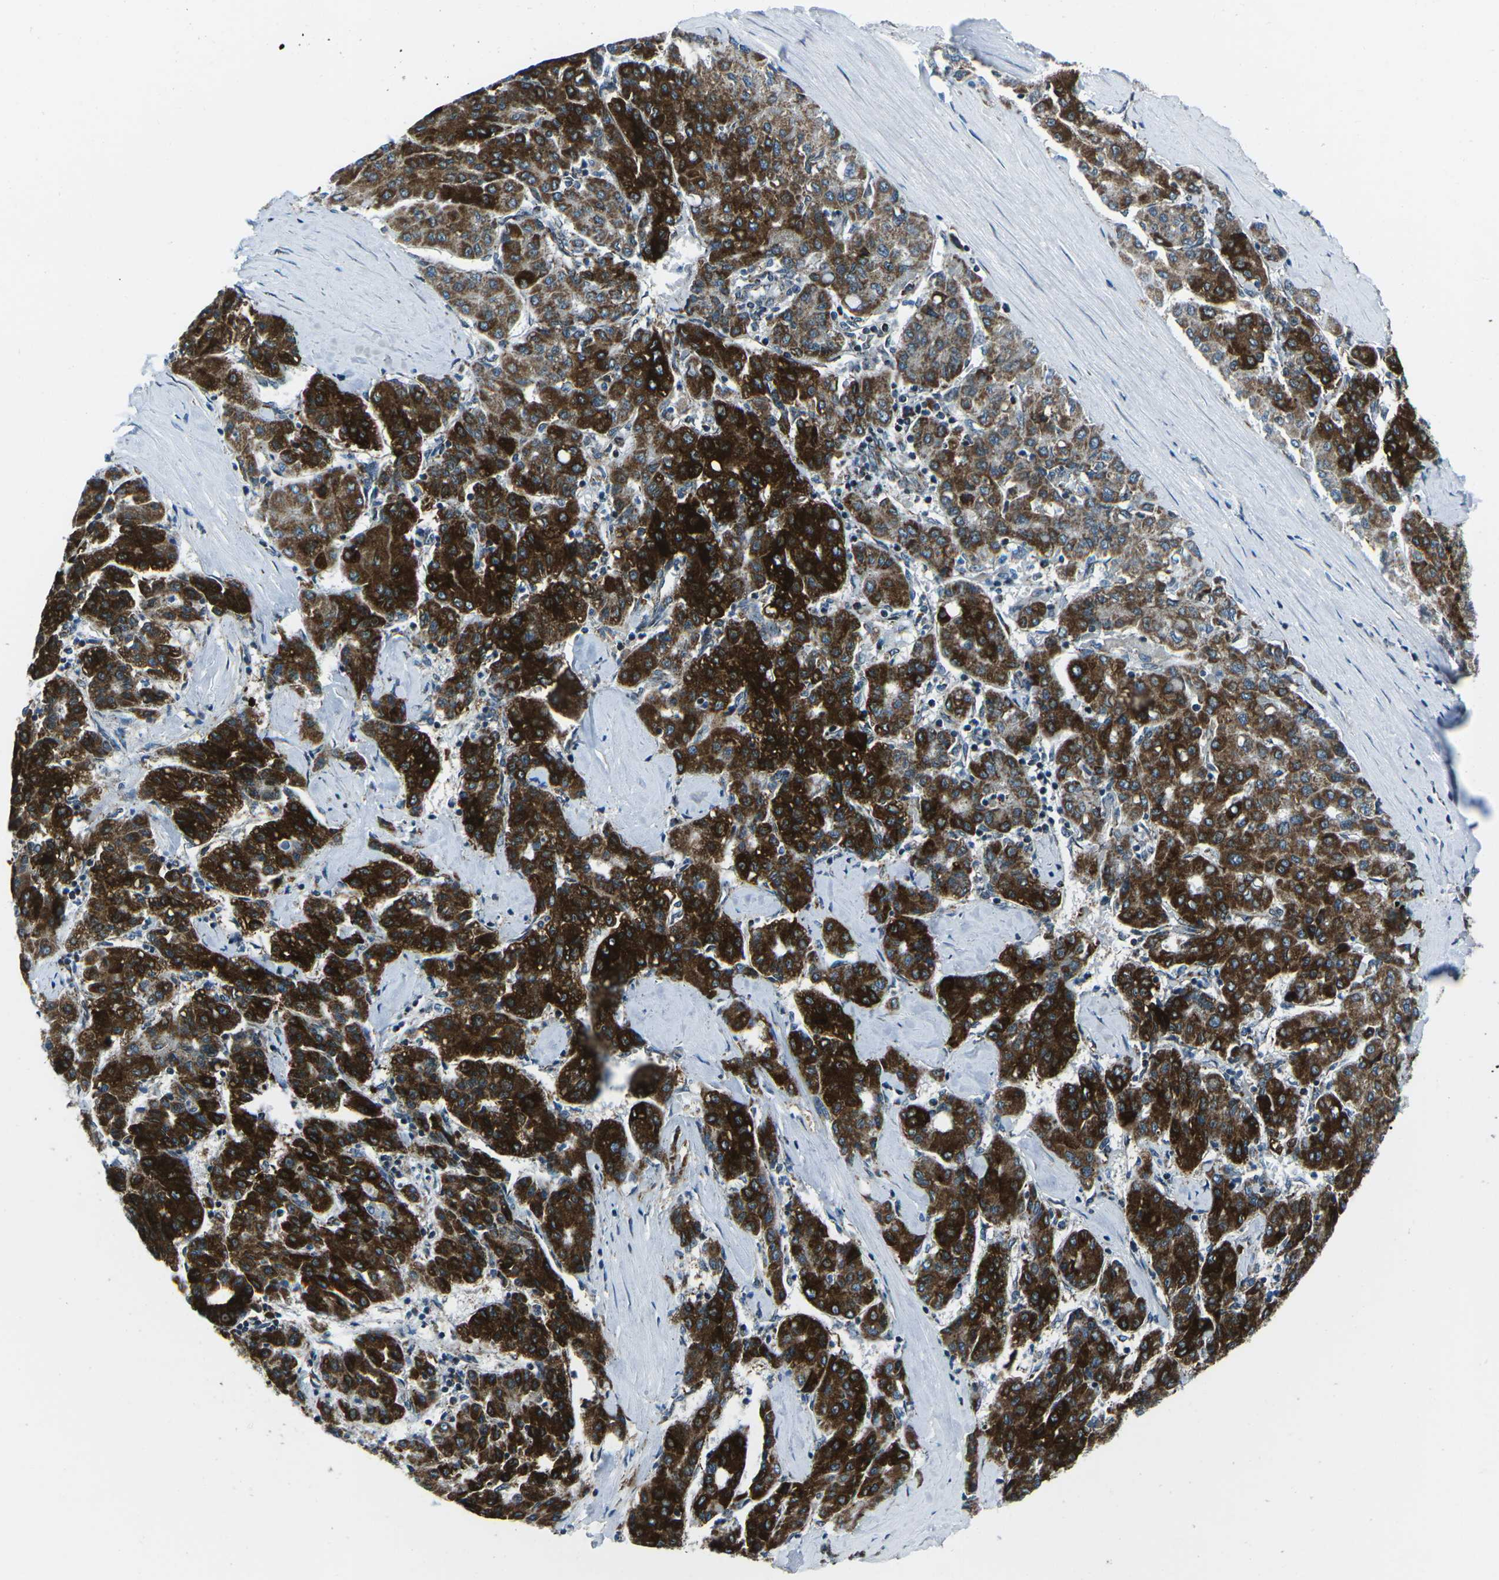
{"staining": {"intensity": "strong", "quantity": ">75%", "location": "cytoplasmic/membranous"}, "tissue": "liver cancer", "cell_type": "Tumor cells", "image_type": "cancer", "snomed": [{"axis": "morphology", "description": "Carcinoma, Hepatocellular, NOS"}, {"axis": "topography", "description": "Liver"}], "caption": "This image exhibits immunohistochemistry staining of human liver hepatocellular carcinoma, with high strong cytoplasmic/membranous staining in about >75% of tumor cells.", "gene": "RFESD", "patient": {"sex": "male", "age": 65}}